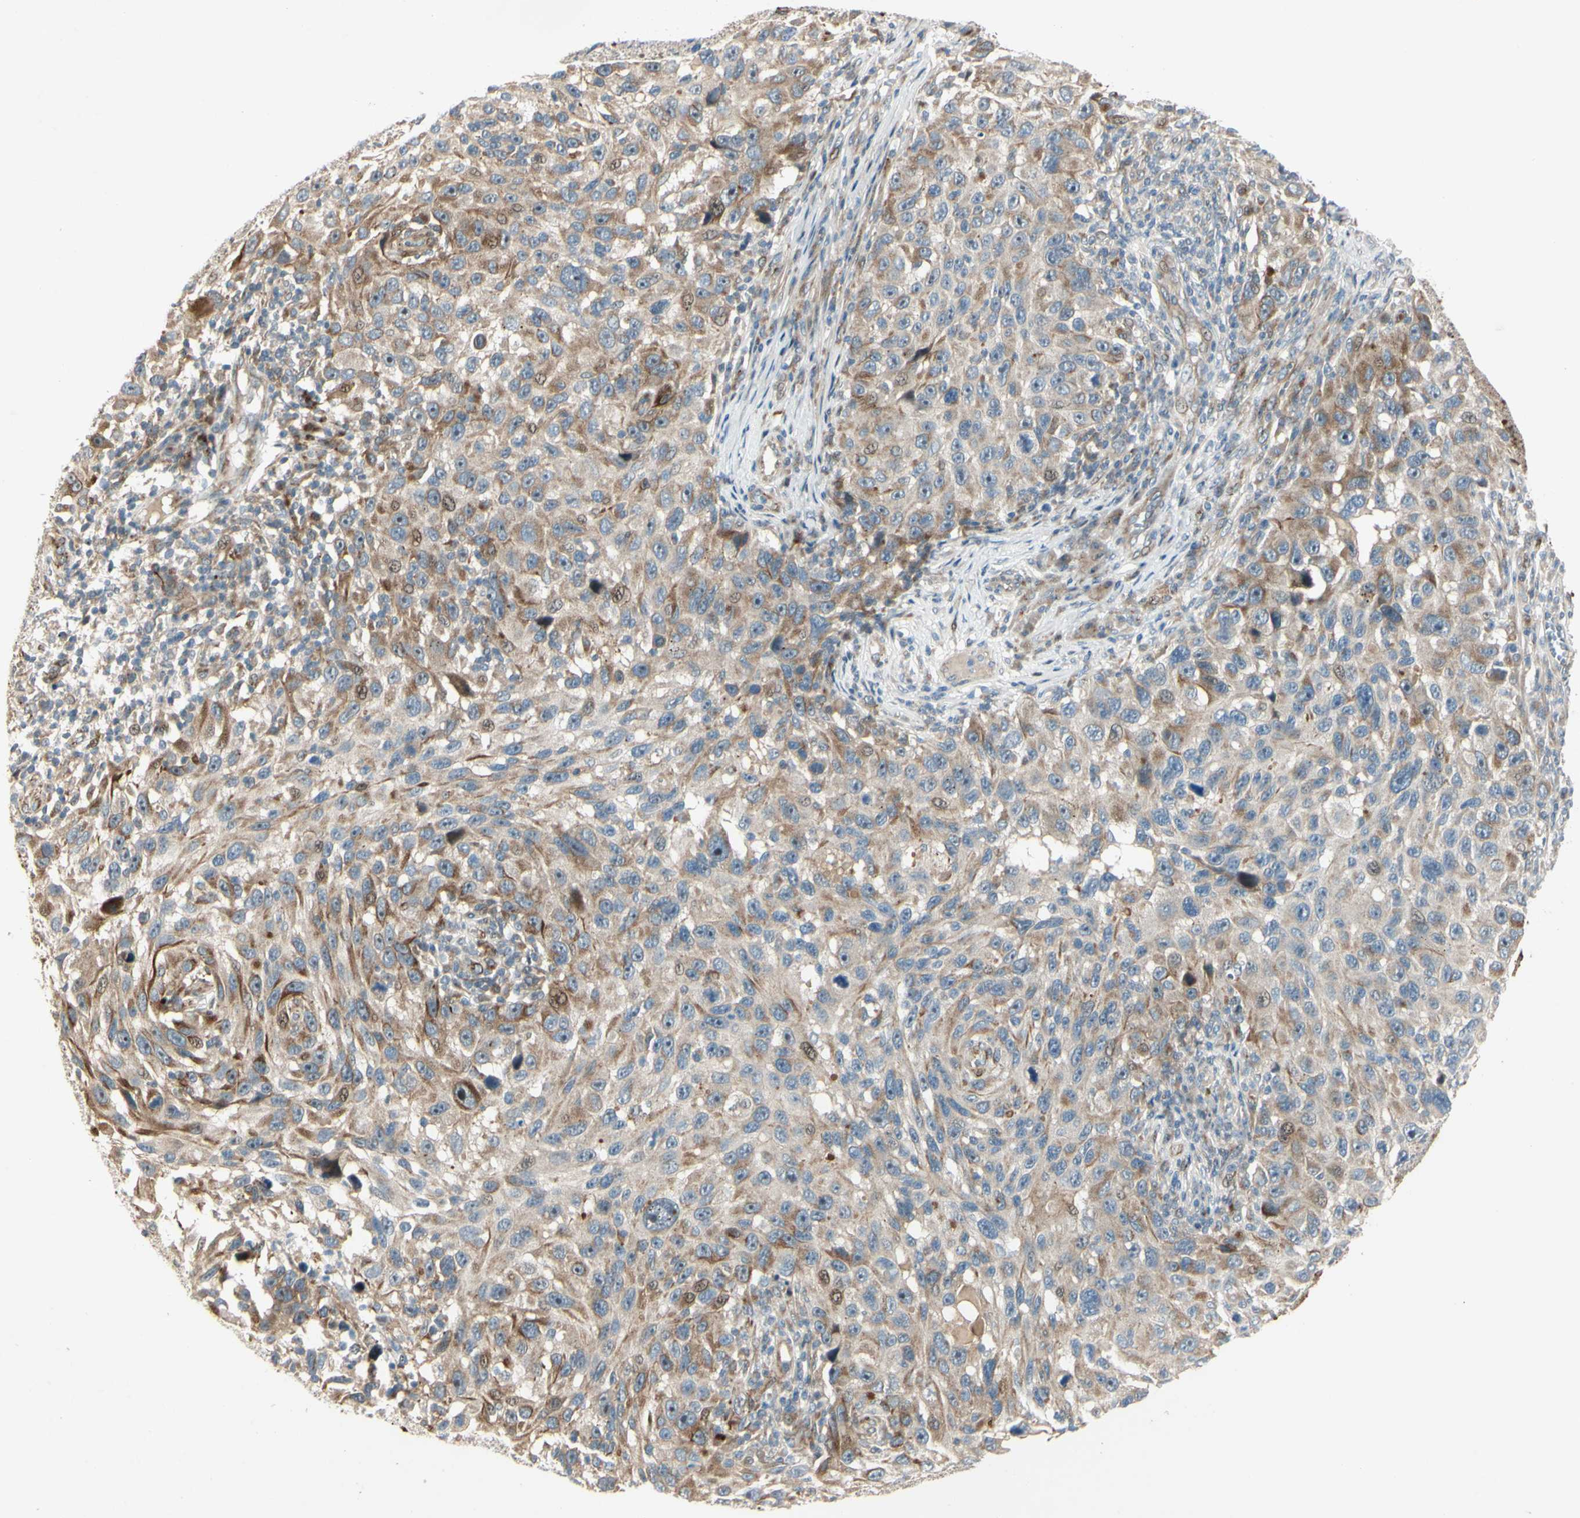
{"staining": {"intensity": "weak", "quantity": ">75%", "location": "cytoplasmic/membranous"}, "tissue": "melanoma", "cell_type": "Tumor cells", "image_type": "cancer", "snomed": [{"axis": "morphology", "description": "Malignant melanoma, NOS"}, {"axis": "topography", "description": "Skin"}], "caption": "A brown stain labels weak cytoplasmic/membranous positivity of a protein in malignant melanoma tumor cells.", "gene": "NDFIP1", "patient": {"sex": "male", "age": 53}}